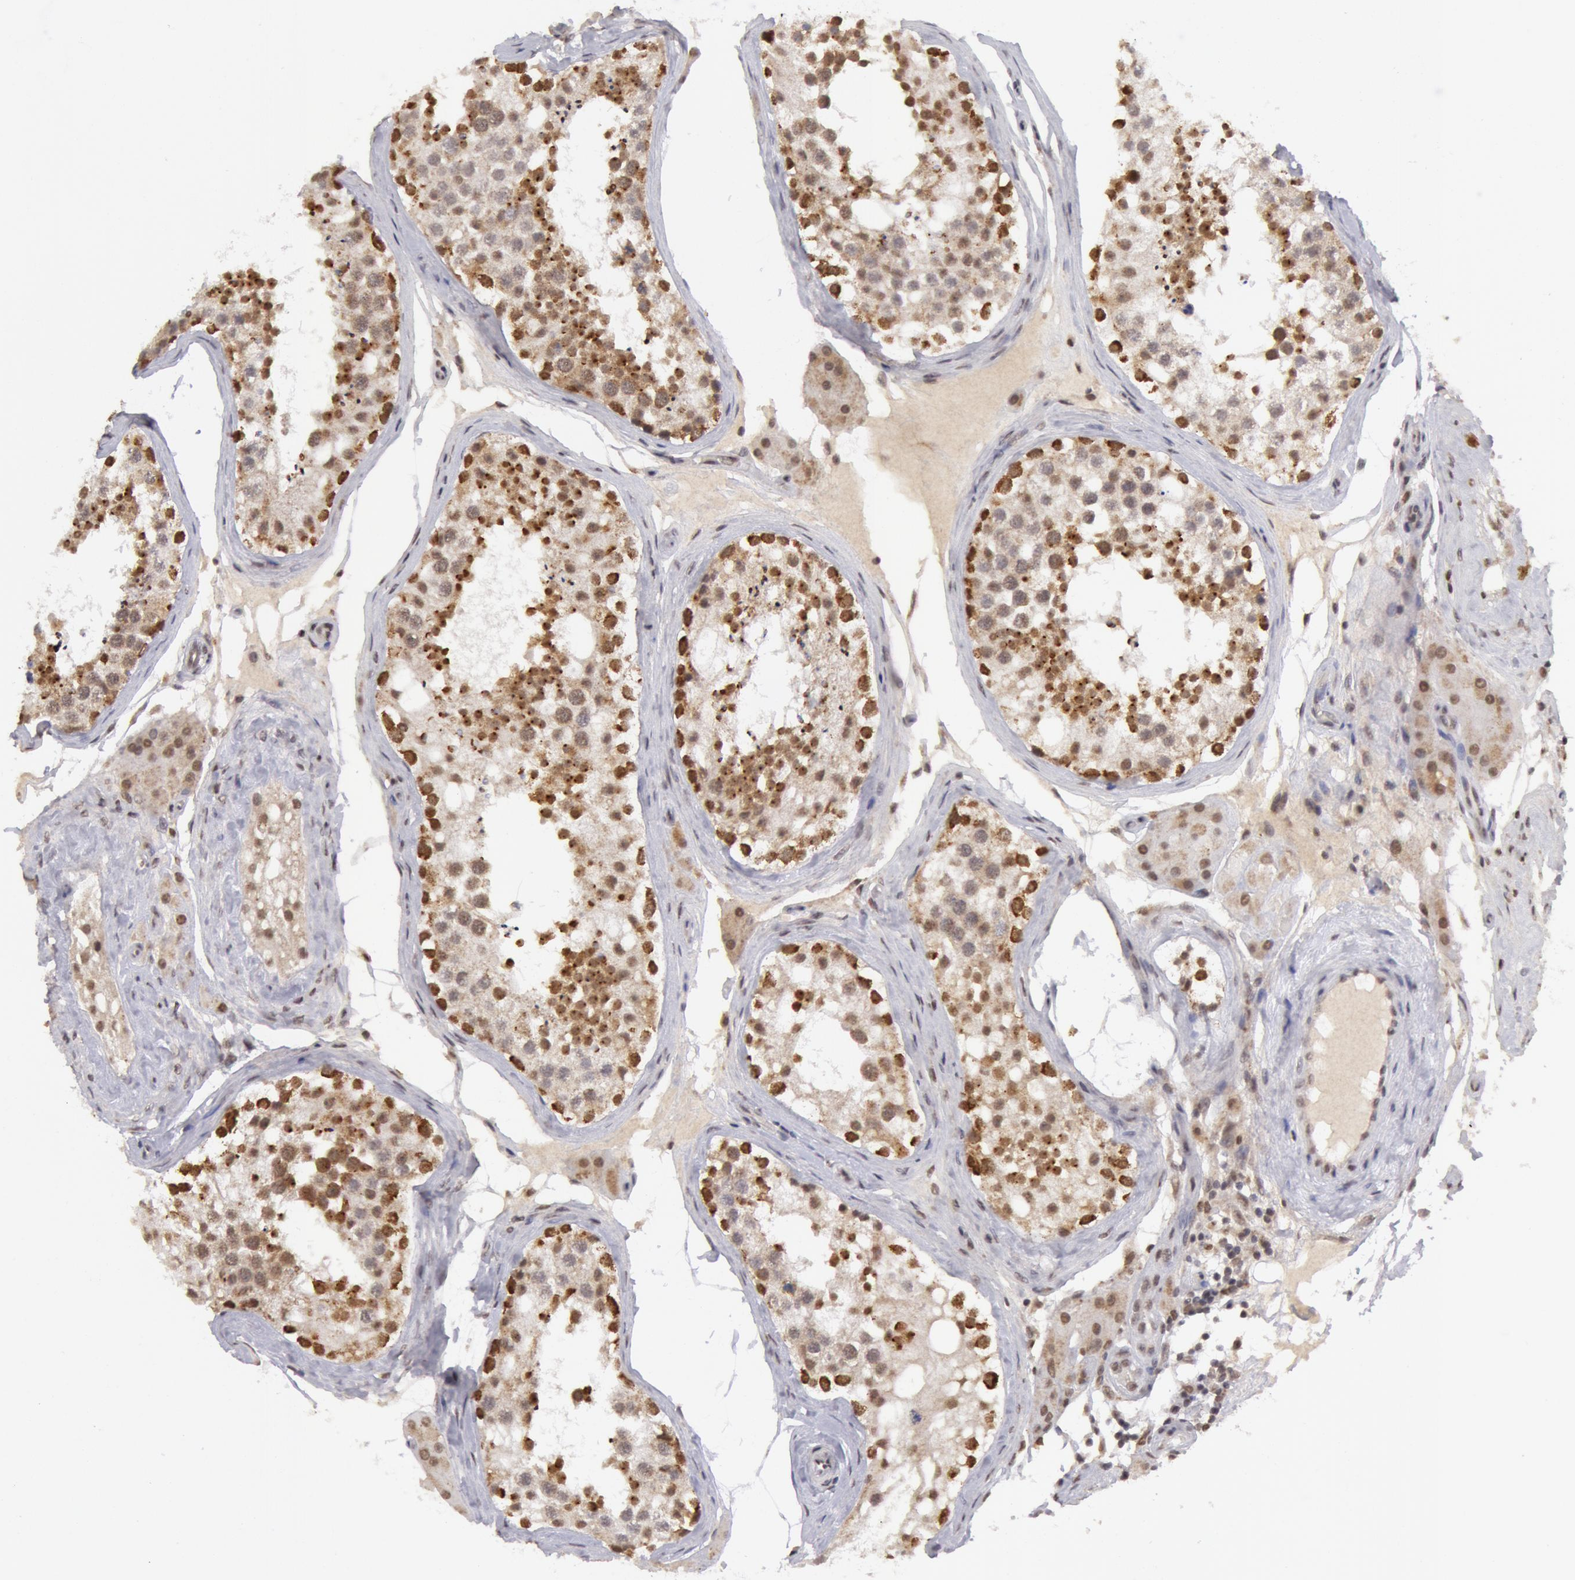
{"staining": {"intensity": "moderate", "quantity": "25%-75%", "location": "cytoplasmic/membranous,nuclear"}, "tissue": "testis", "cell_type": "Cells in seminiferous ducts", "image_type": "normal", "snomed": [{"axis": "morphology", "description": "Normal tissue, NOS"}, {"axis": "topography", "description": "Testis"}], "caption": "Moderate cytoplasmic/membranous,nuclear staining for a protein is seen in about 25%-75% of cells in seminiferous ducts of unremarkable testis using immunohistochemistry.", "gene": "VRTN", "patient": {"sex": "male", "age": 68}}